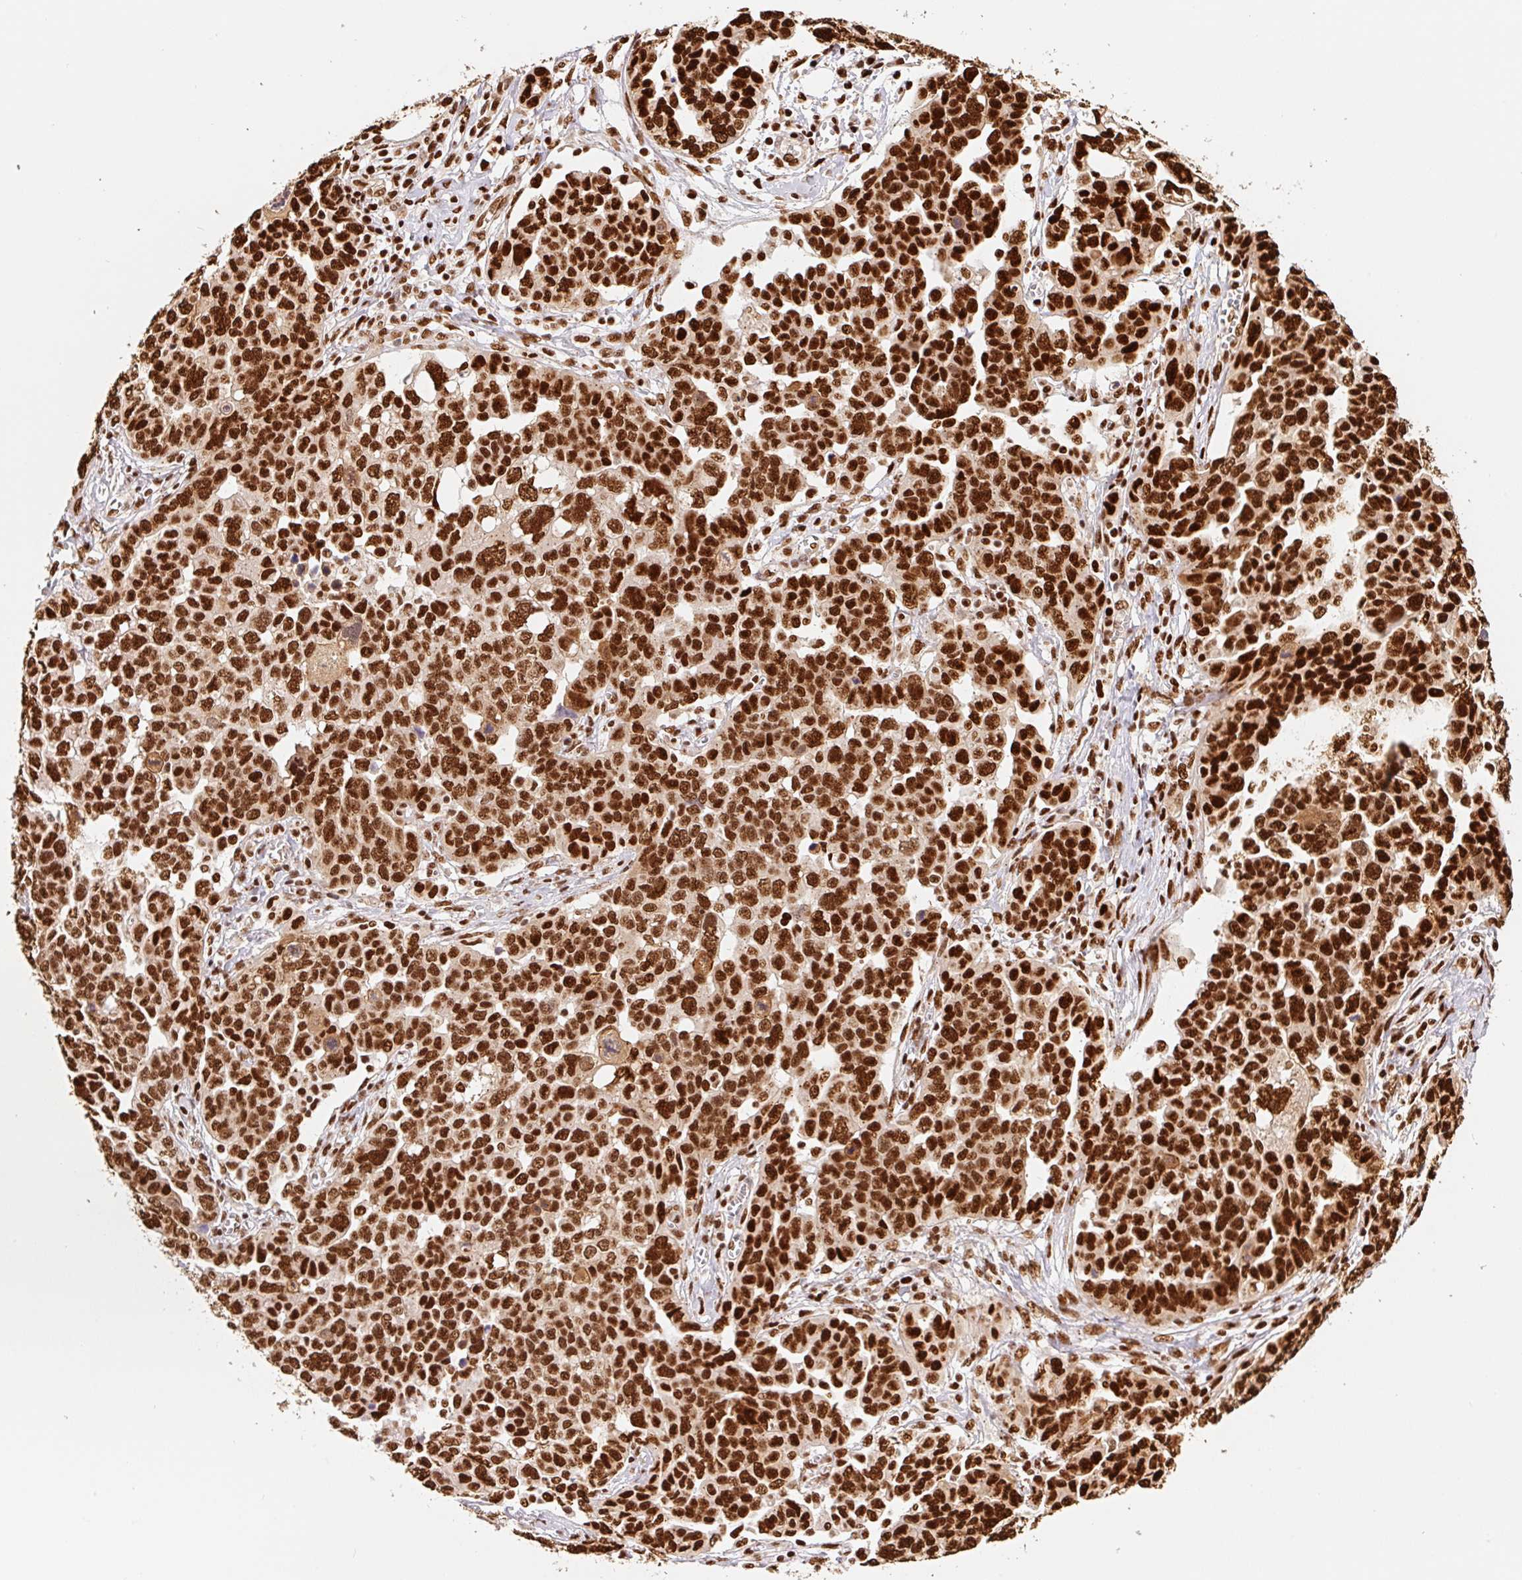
{"staining": {"intensity": "strong", "quantity": ">75%", "location": "cytoplasmic/membranous,nuclear"}, "tissue": "ovarian cancer", "cell_type": "Tumor cells", "image_type": "cancer", "snomed": [{"axis": "morphology", "description": "Cystadenocarcinoma, serous, NOS"}, {"axis": "topography", "description": "Ovary"}], "caption": "Immunohistochemical staining of human ovarian cancer shows high levels of strong cytoplasmic/membranous and nuclear staining in approximately >75% of tumor cells. Nuclei are stained in blue.", "gene": "GPR139", "patient": {"sex": "female", "age": 59}}